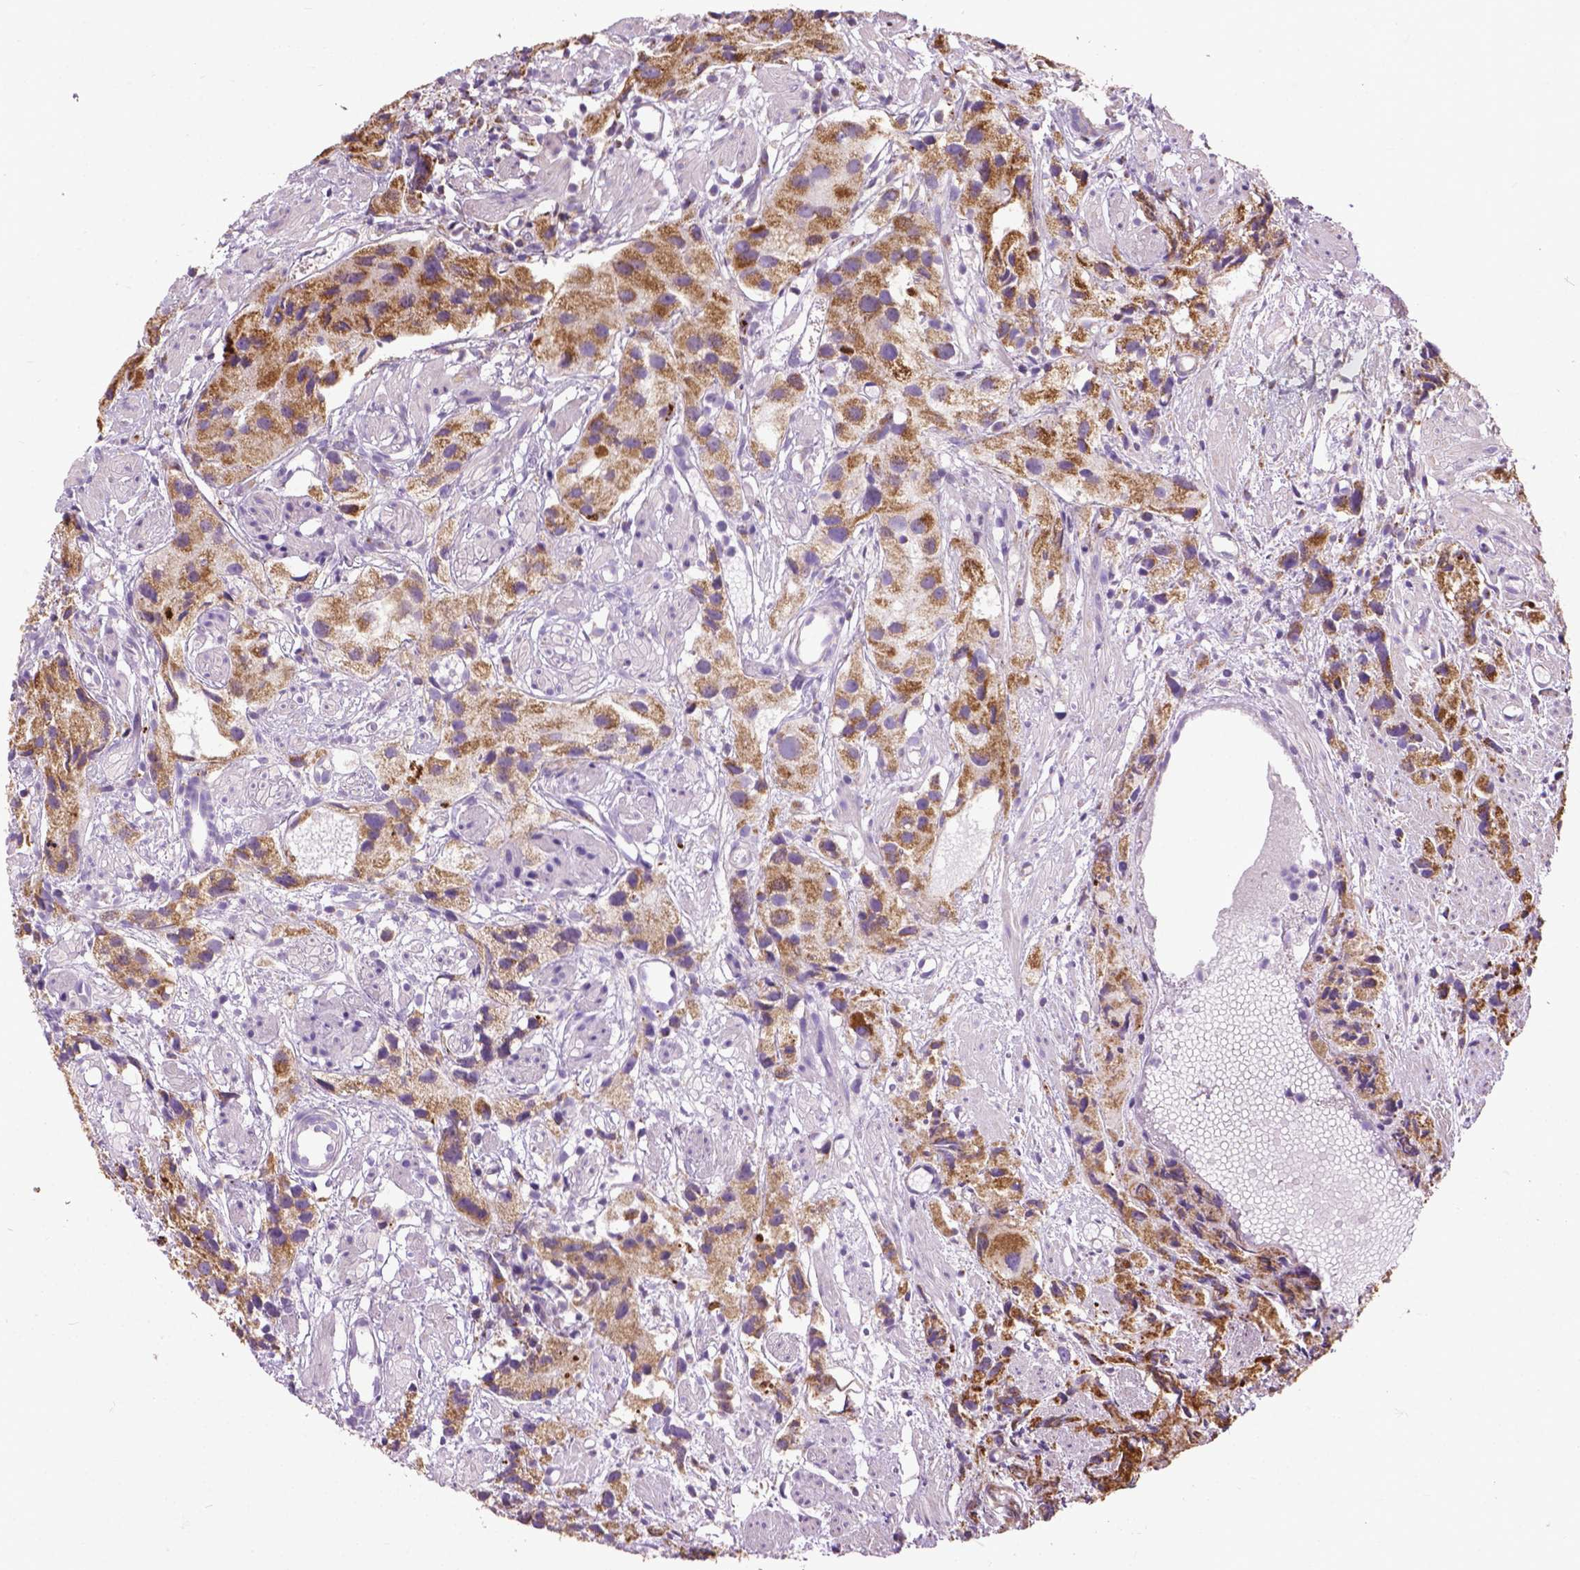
{"staining": {"intensity": "moderate", "quantity": ">75%", "location": "cytoplasmic/membranous"}, "tissue": "prostate cancer", "cell_type": "Tumor cells", "image_type": "cancer", "snomed": [{"axis": "morphology", "description": "Adenocarcinoma, High grade"}, {"axis": "topography", "description": "Prostate"}], "caption": "The micrograph displays immunohistochemical staining of prostate cancer (high-grade adenocarcinoma). There is moderate cytoplasmic/membranous positivity is seen in about >75% of tumor cells. (DAB (3,3'-diaminobenzidine) = brown stain, brightfield microscopy at high magnification).", "gene": "VDAC1", "patient": {"sex": "male", "age": 68}}